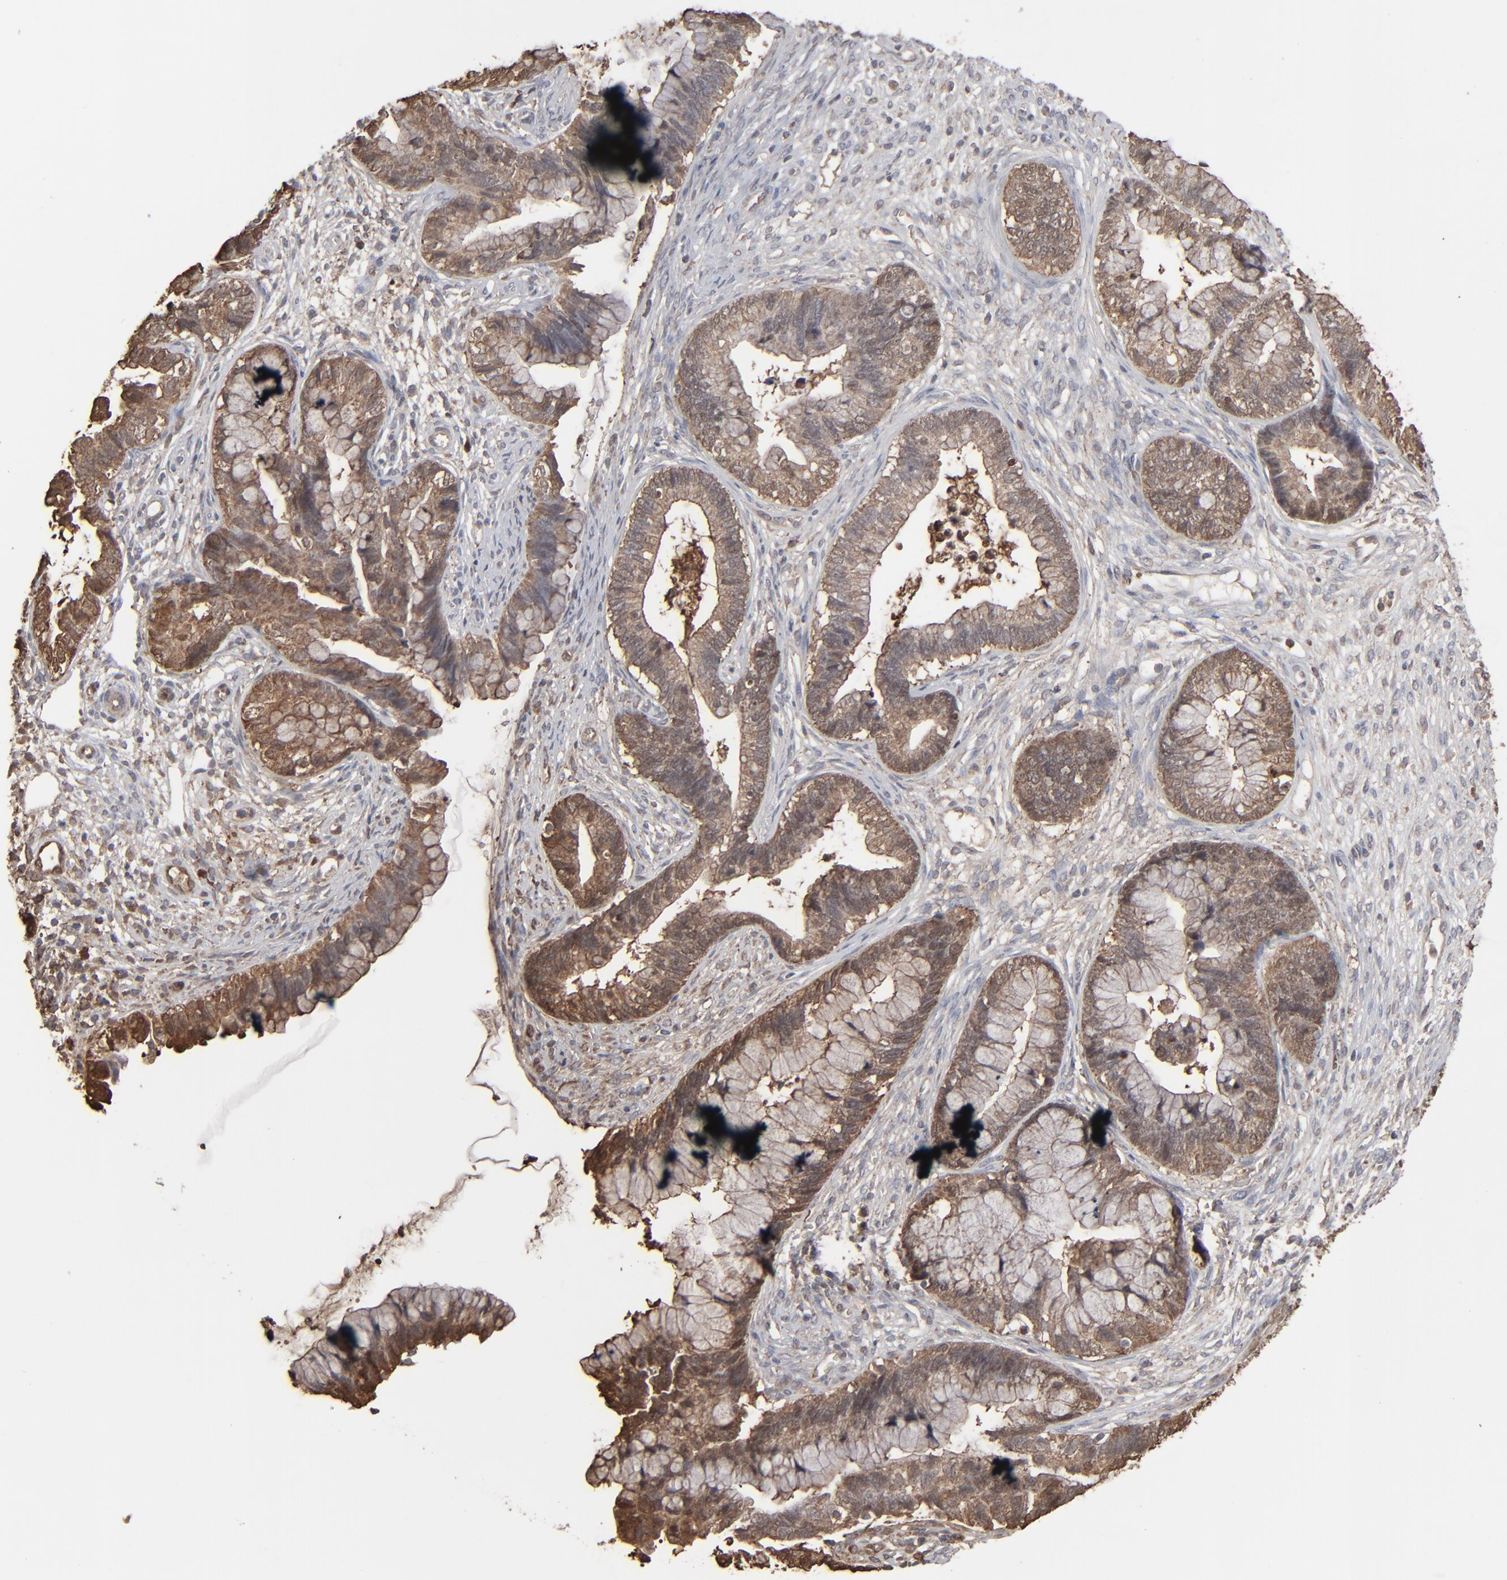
{"staining": {"intensity": "moderate", "quantity": ">75%", "location": "cytoplasmic/membranous"}, "tissue": "cervical cancer", "cell_type": "Tumor cells", "image_type": "cancer", "snomed": [{"axis": "morphology", "description": "Adenocarcinoma, NOS"}, {"axis": "topography", "description": "Cervix"}], "caption": "Cervical cancer tissue reveals moderate cytoplasmic/membranous positivity in about >75% of tumor cells, visualized by immunohistochemistry. (DAB (3,3'-diaminobenzidine) IHC, brown staining for protein, blue staining for nuclei).", "gene": "NME1-NME2", "patient": {"sex": "female", "age": 44}}